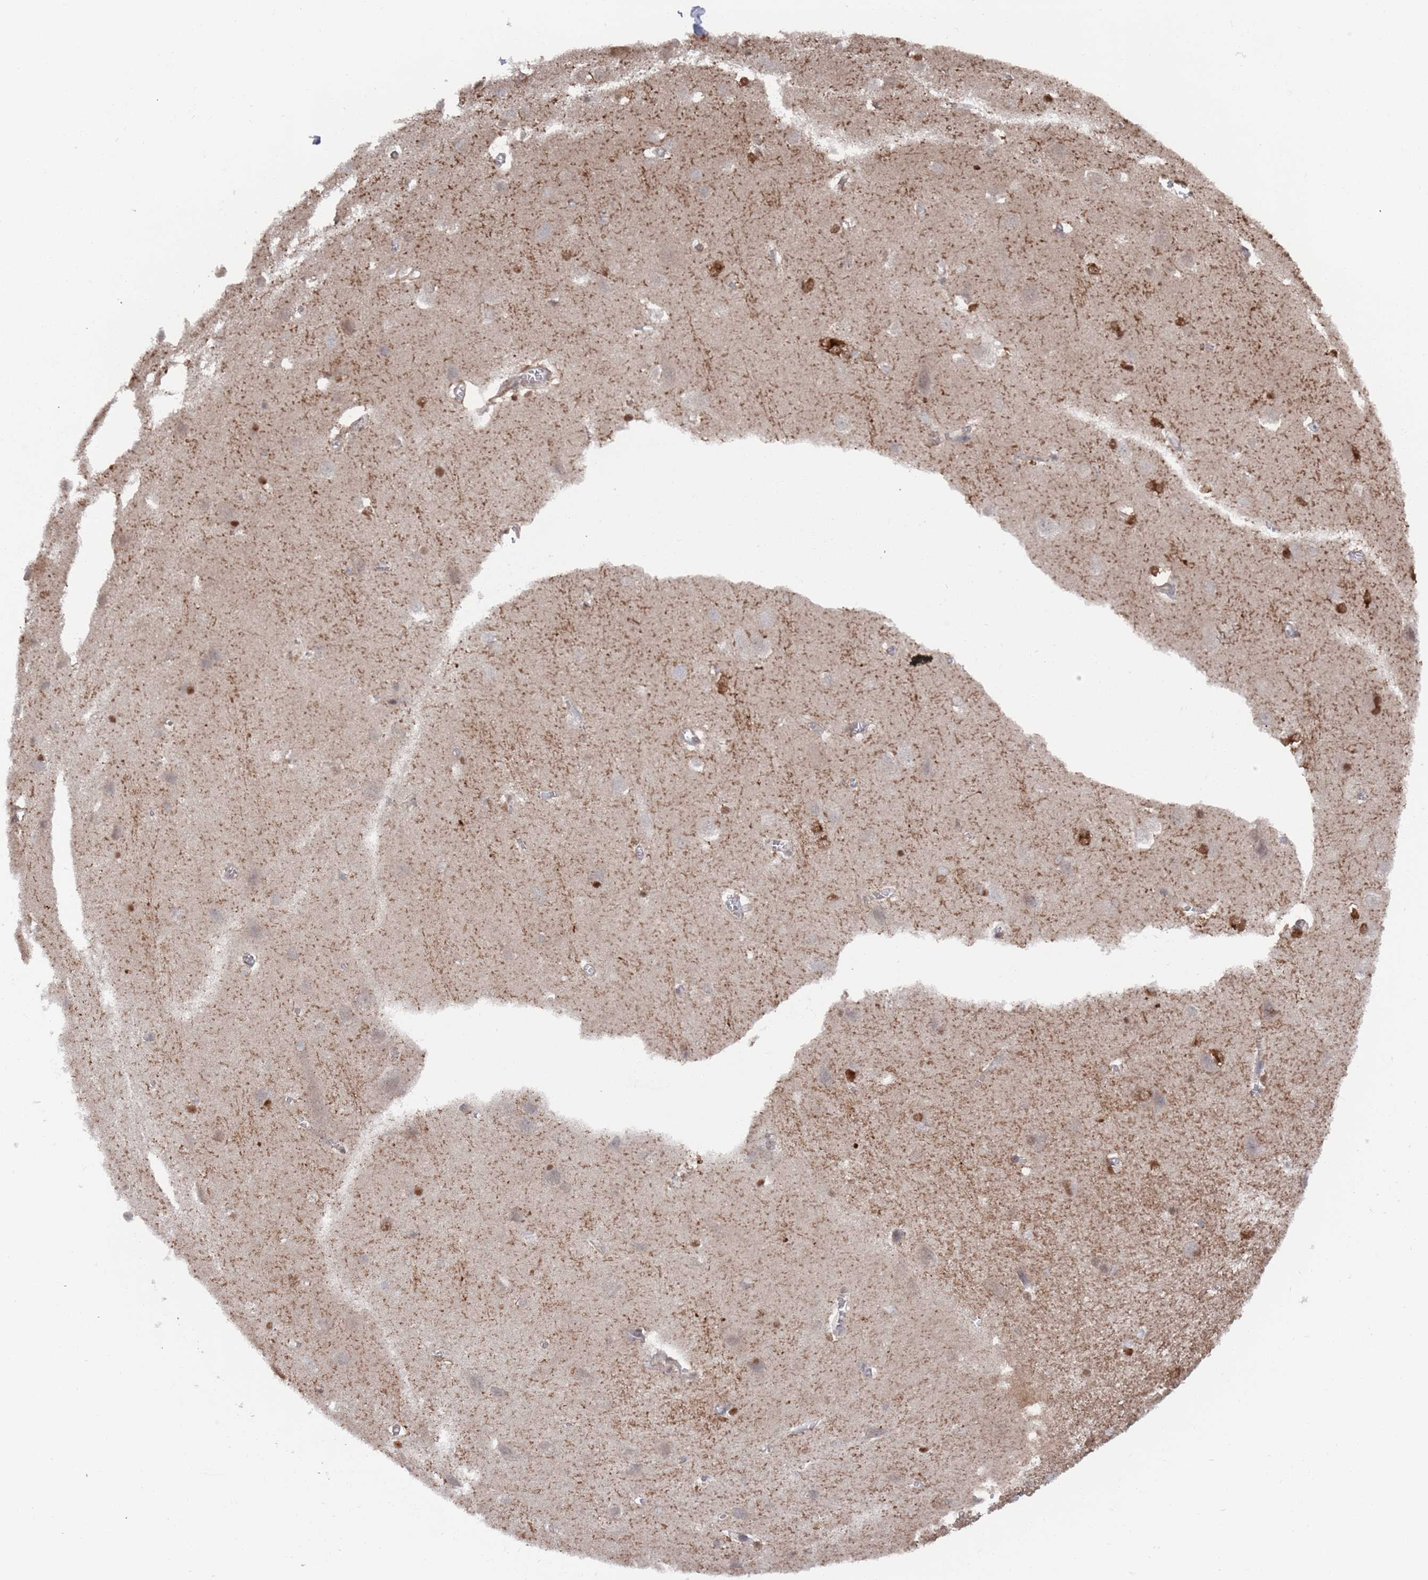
{"staining": {"intensity": "weak", "quantity": "25%-75%", "location": "cytoplasmic/membranous"}, "tissue": "cerebral cortex", "cell_type": "Endothelial cells", "image_type": "normal", "snomed": [{"axis": "morphology", "description": "Normal tissue, NOS"}, {"axis": "topography", "description": "Cerebral cortex"}], "caption": "Immunohistochemical staining of benign human cerebral cortex reveals low levels of weak cytoplasmic/membranous staining in approximately 25%-75% of endothelial cells. (brown staining indicates protein expression, while blue staining denotes nuclei).", "gene": "DGKD", "patient": {"sex": "male", "age": 37}}